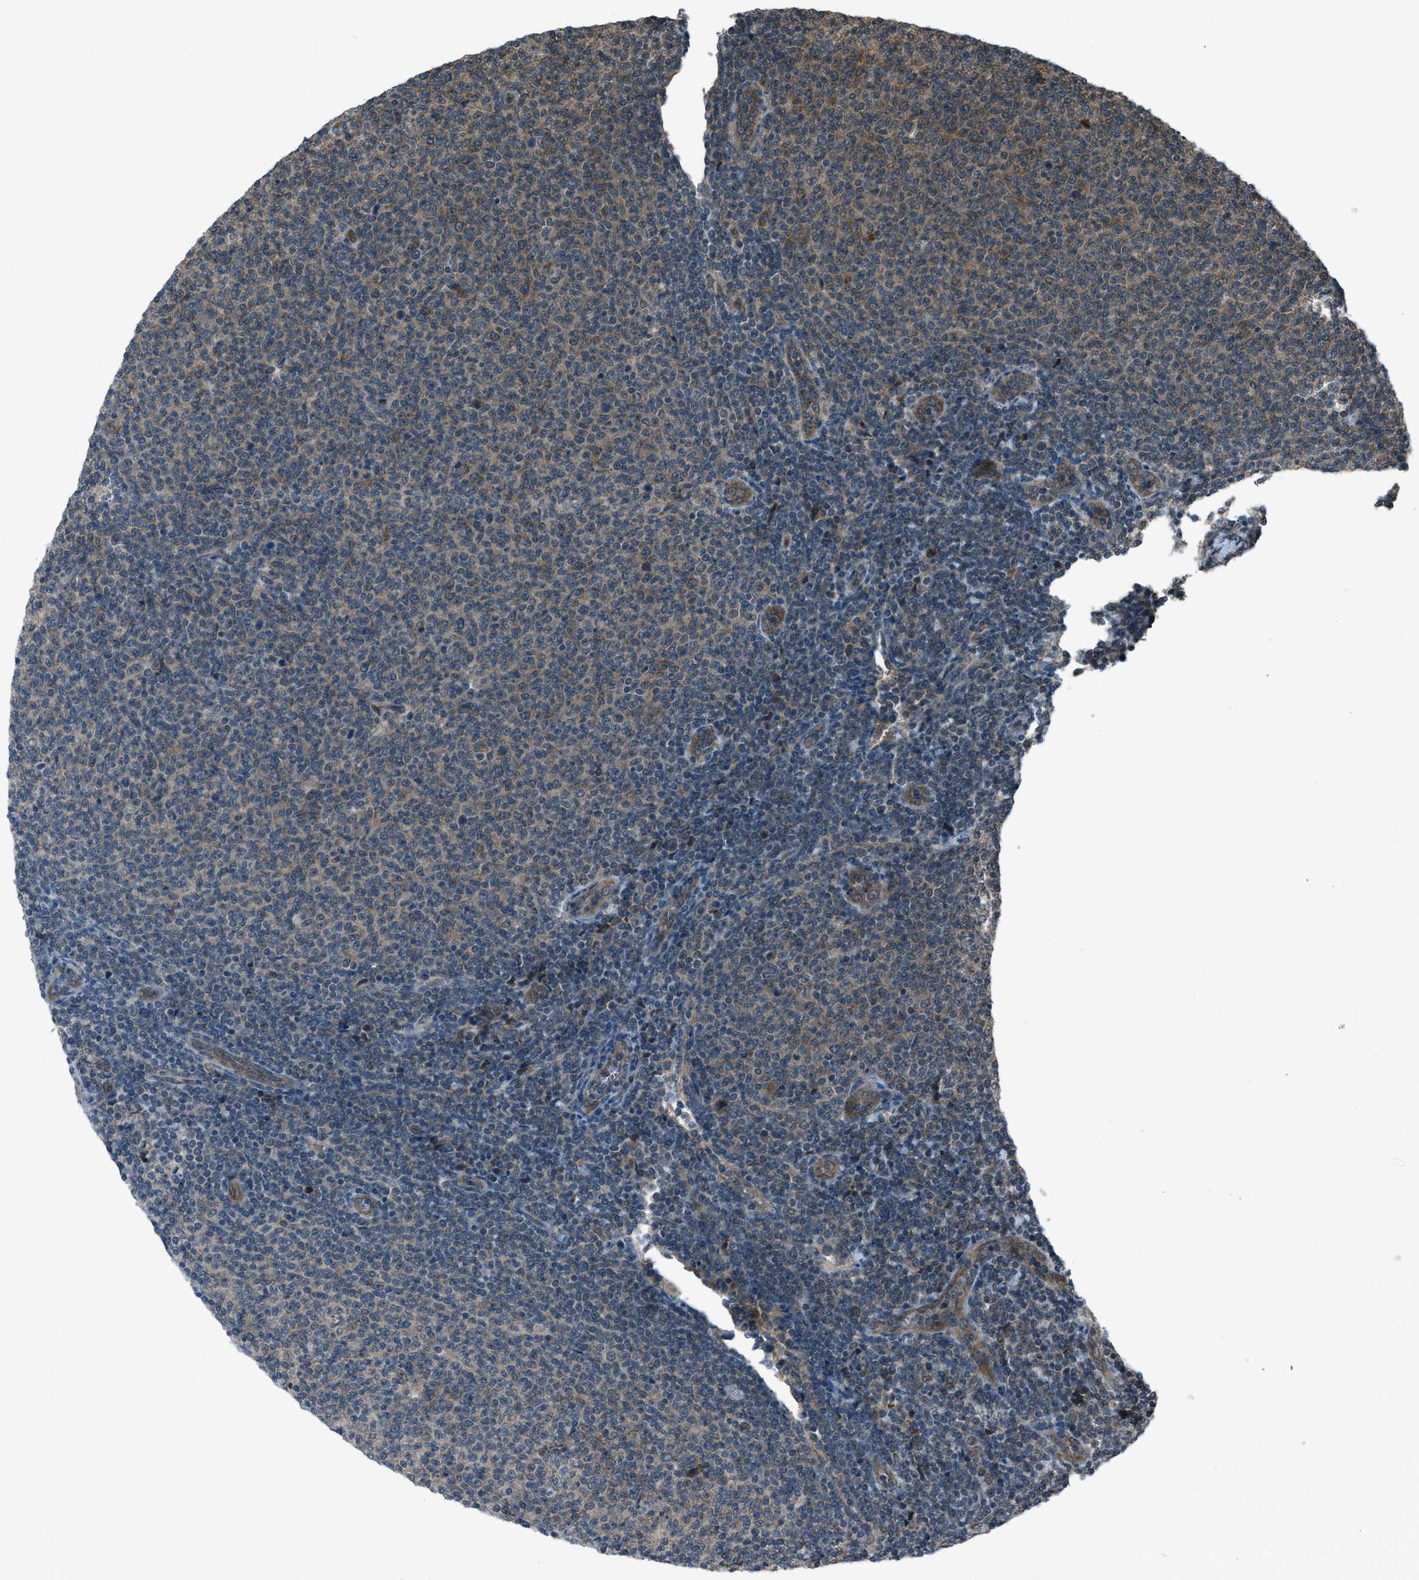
{"staining": {"intensity": "weak", "quantity": "<25%", "location": "cytoplasmic/membranous"}, "tissue": "lymphoma", "cell_type": "Tumor cells", "image_type": "cancer", "snomed": [{"axis": "morphology", "description": "Malignant lymphoma, non-Hodgkin's type, Low grade"}, {"axis": "topography", "description": "Lymph node"}], "caption": "This is an immunohistochemistry photomicrograph of human malignant lymphoma, non-Hodgkin's type (low-grade). There is no positivity in tumor cells.", "gene": "ASAP2", "patient": {"sex": "male", "age": 66}}